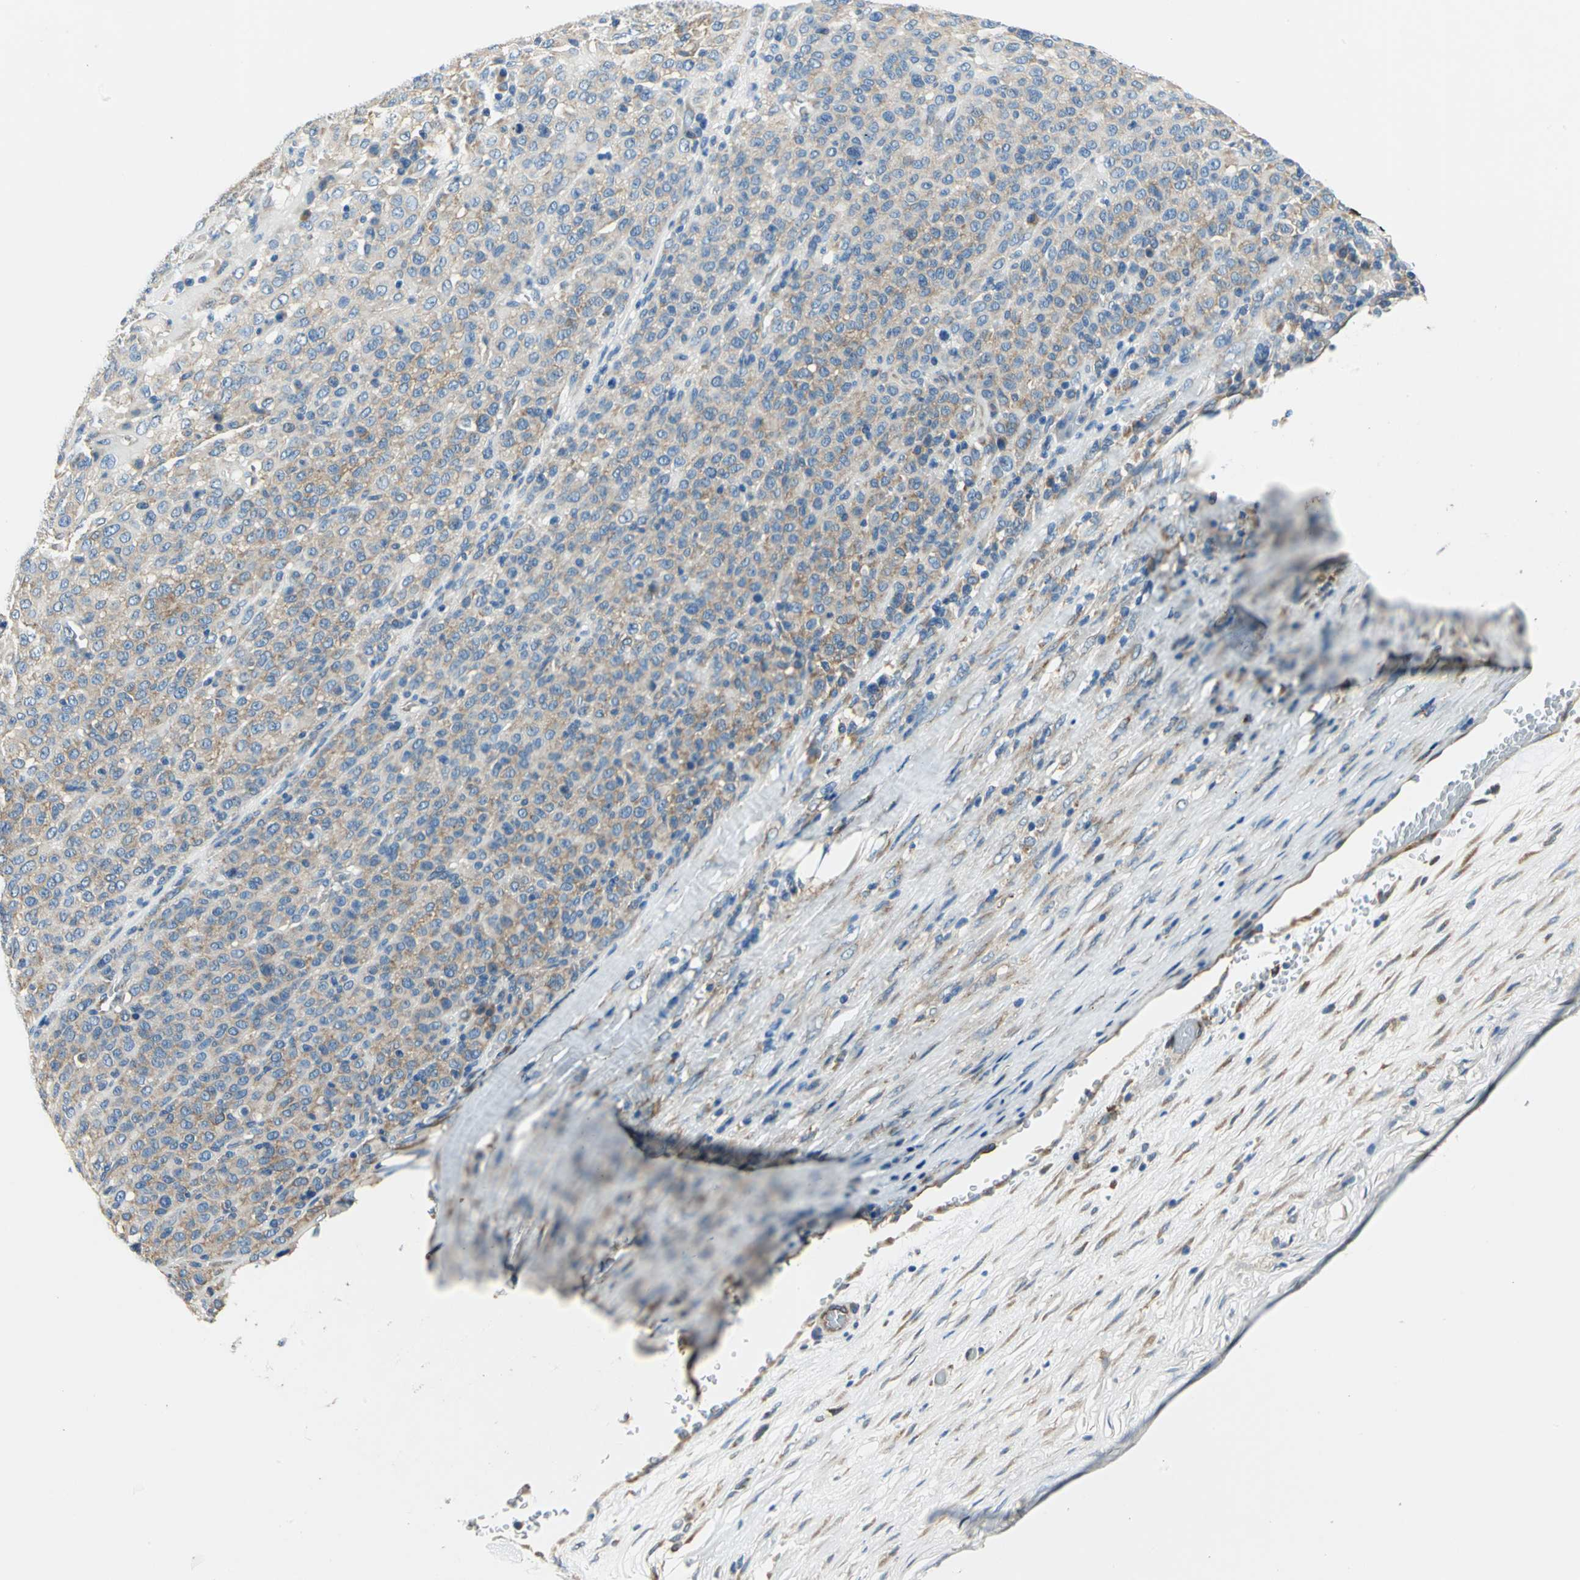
{"staining": {"intensity": "moderate", "quantity": ">75%", "location": "cytoplasmic/membranous"}, "tissue": "melanoma", "cell_type": "Tumor cells", "image_type": "cancer", "snomed": [{"axis": "morphology", "description": "Malignant melanoma, Metastatic site"}, {"axis": "topography", "description": "Pancreas"}], "caption": "Tumor cells exhibit moderate cytoplasmic/membranous expression in approximately >75% of cells in malignant melanoma (metastatic site).", "gene": "TRIM25", "patient": {"sex": "female", "age": 30}}